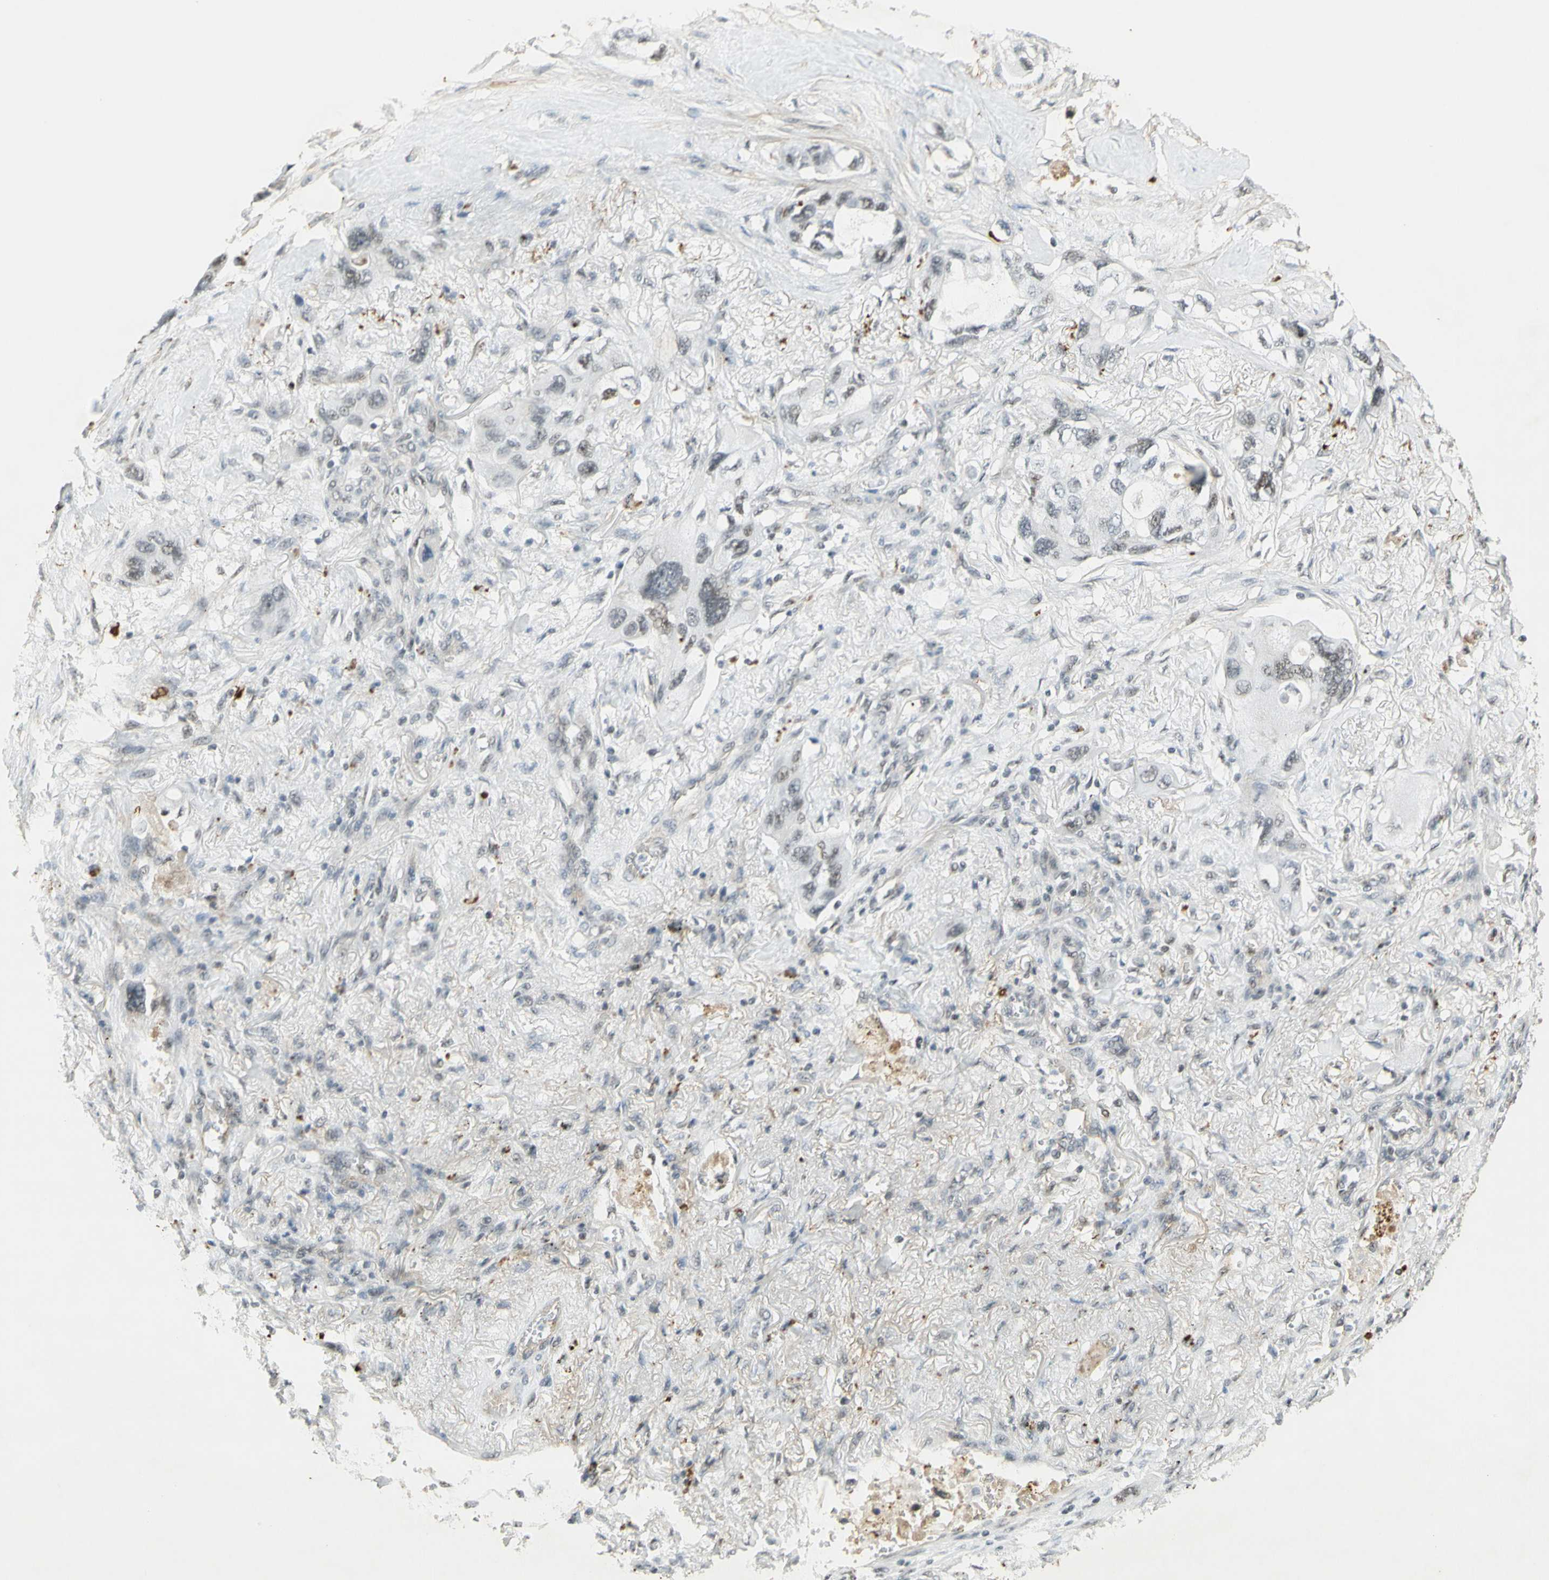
{"staining": {"intensity": "negative", "quantity": "none", "location": "none"}, "tissue": "lung cancer", "cell_type": "Tumor cells", "image_type": "cancer", "snomed": [{"axis": "morphology", "description": "Squamous cell carcinoma, NOS"}, {"axis": "topography", "description": "Lung"}], "caption": "This is a image of IHC staining of lung squamous cell carcinoma, which shows no positivity in tumor cells. Brightfield microscopy of immunohistochemistry stained with DAB (3,3'-diaminobenzidine) (brown) and hematoxylin (blue), captured at high magnification.", "gene": "IRF1", "patient": {"sex": "female", "age": 73}}